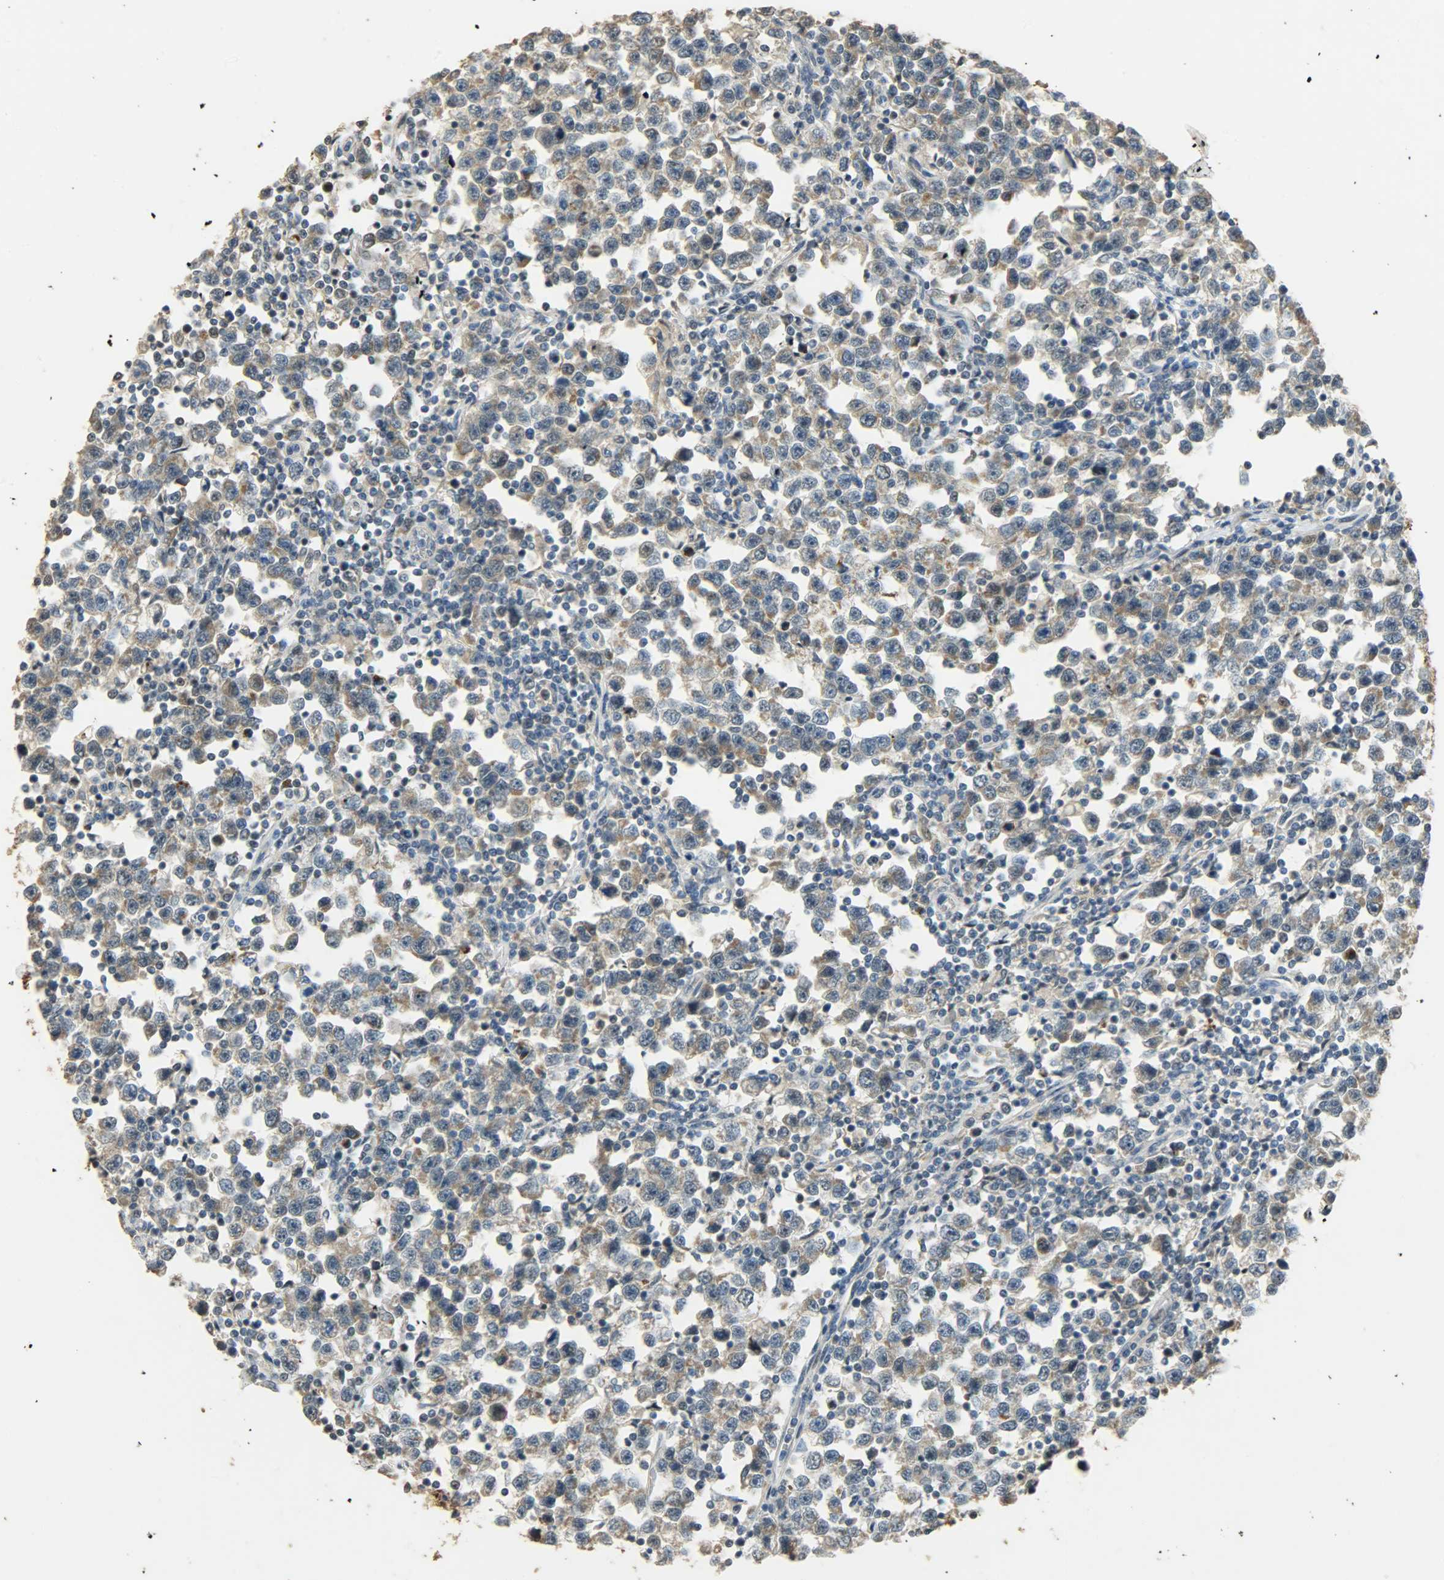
{"staining": {"intensity": "strong", "quantity": ">75%", "location": "cytoplasmic/membranous"}, "tissue": "testis cancer", "cell_type": "Tumor cells", "image_type": "cancer", "snomed": [{"axis": "morphology", "description": "Seminoma, NOS"}, {"axis": "topography", "description": "Testis"}], "caption": "Approximately >75% of tumor cells in human seminoma (testis) exhibit strong cytoplasmic/membranous protein staining as visualized by brown immunohistochemical staining.", "gene": "HDHD5", "patient": {"sex": "male", "age": 43}}